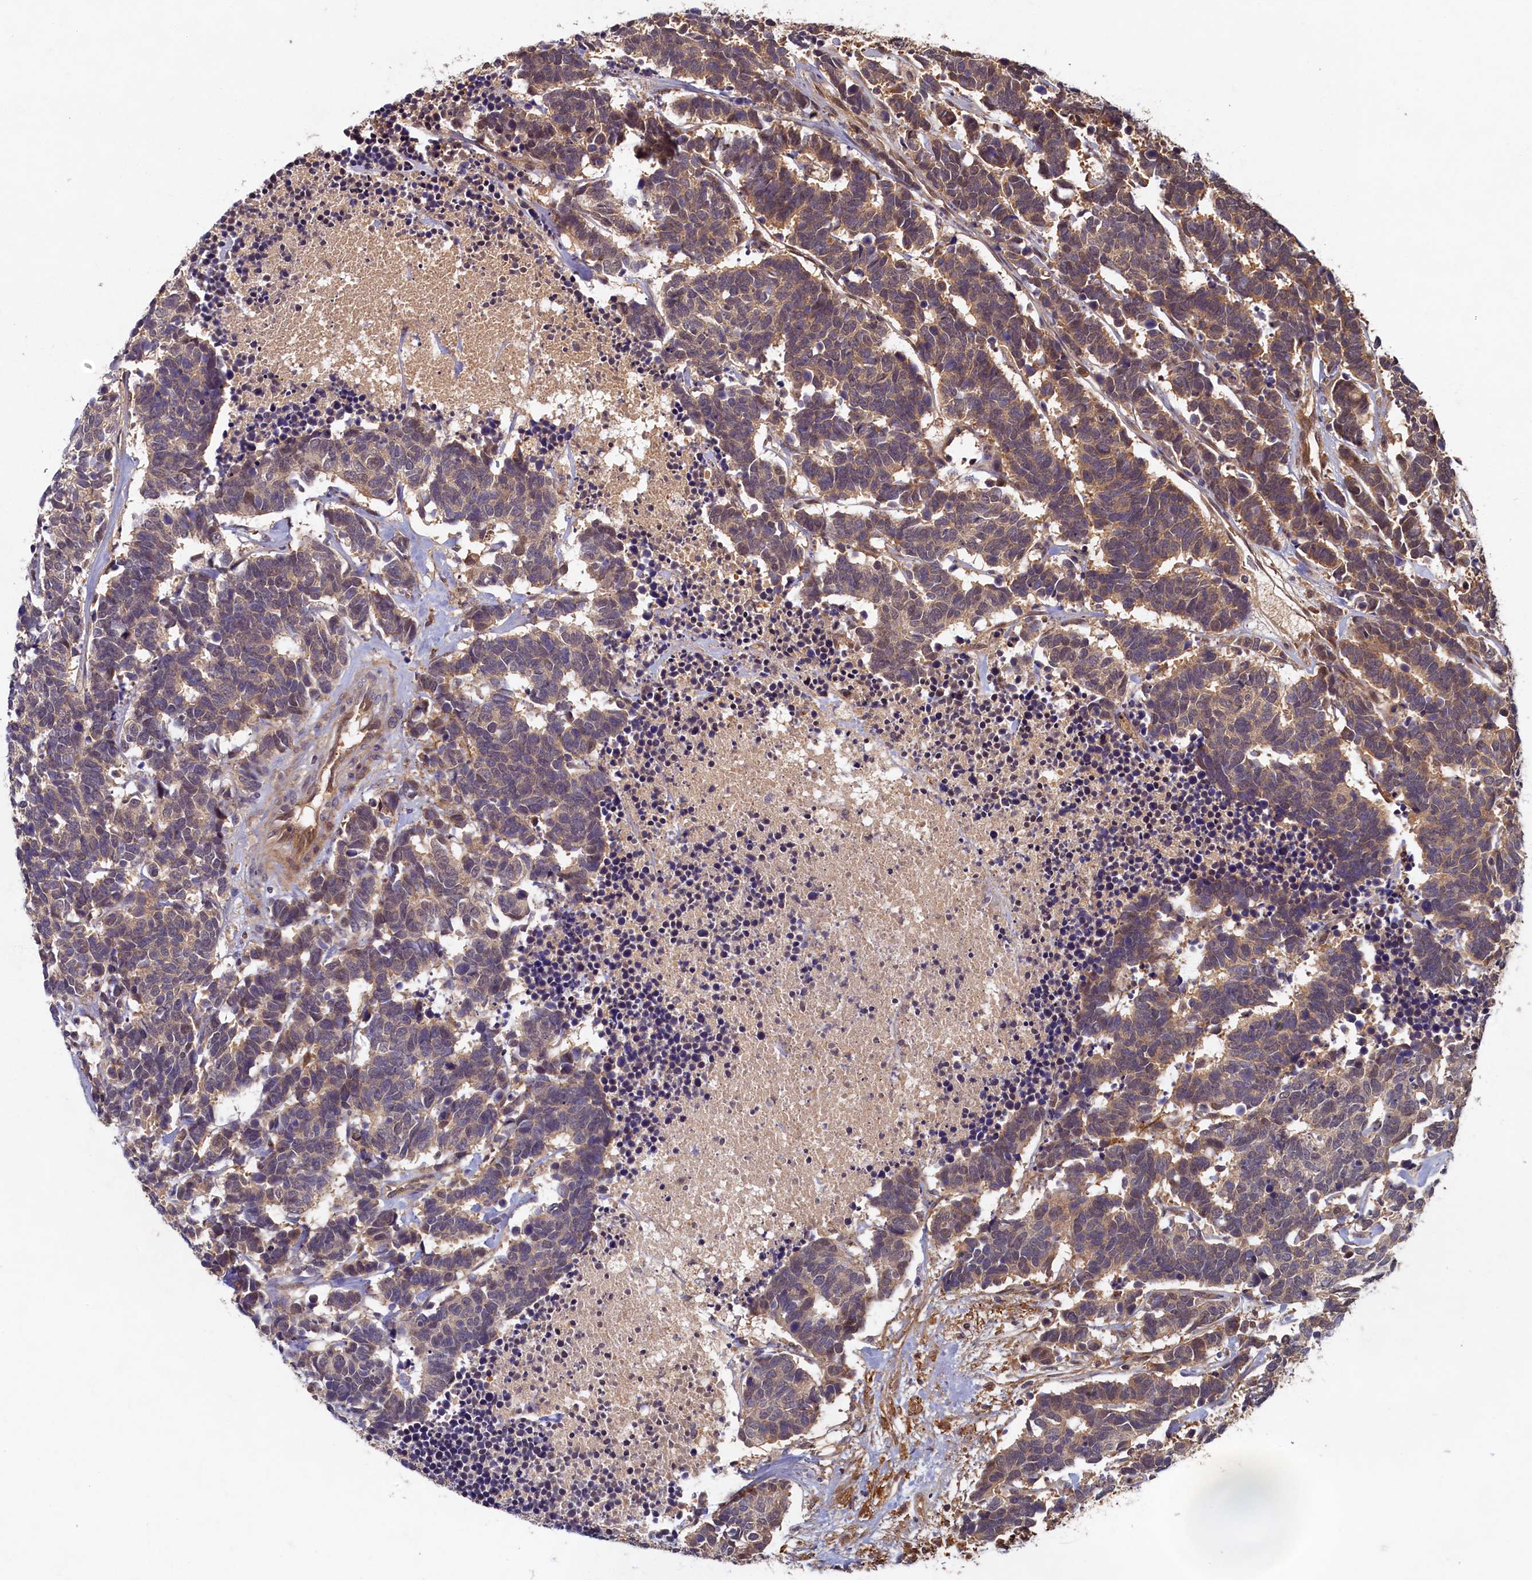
{"staining": {"intensity": "moderate", "quantity": "25%-75%", "location": "cytoplasmic/membranous"}, "tissue": "carcinoid", "cell_type": "Tumor cells", "image_type": "cancer", "snomed": [{"axis": "morphology", "description": "Carcinoma, NOS"}, {"axis": "morphology", "description": "Carcinoid, malignant, NOS"}, {"axis": "topography", "description": "Urinary bladder"}], "caption": "The immunohistochemical stain shows moderate cytoplasmic/membranous positivity in tumor cells of carcinoid tissue.", "gene": "LCMT2", "patient": {"sex": "male", "age": 57}}